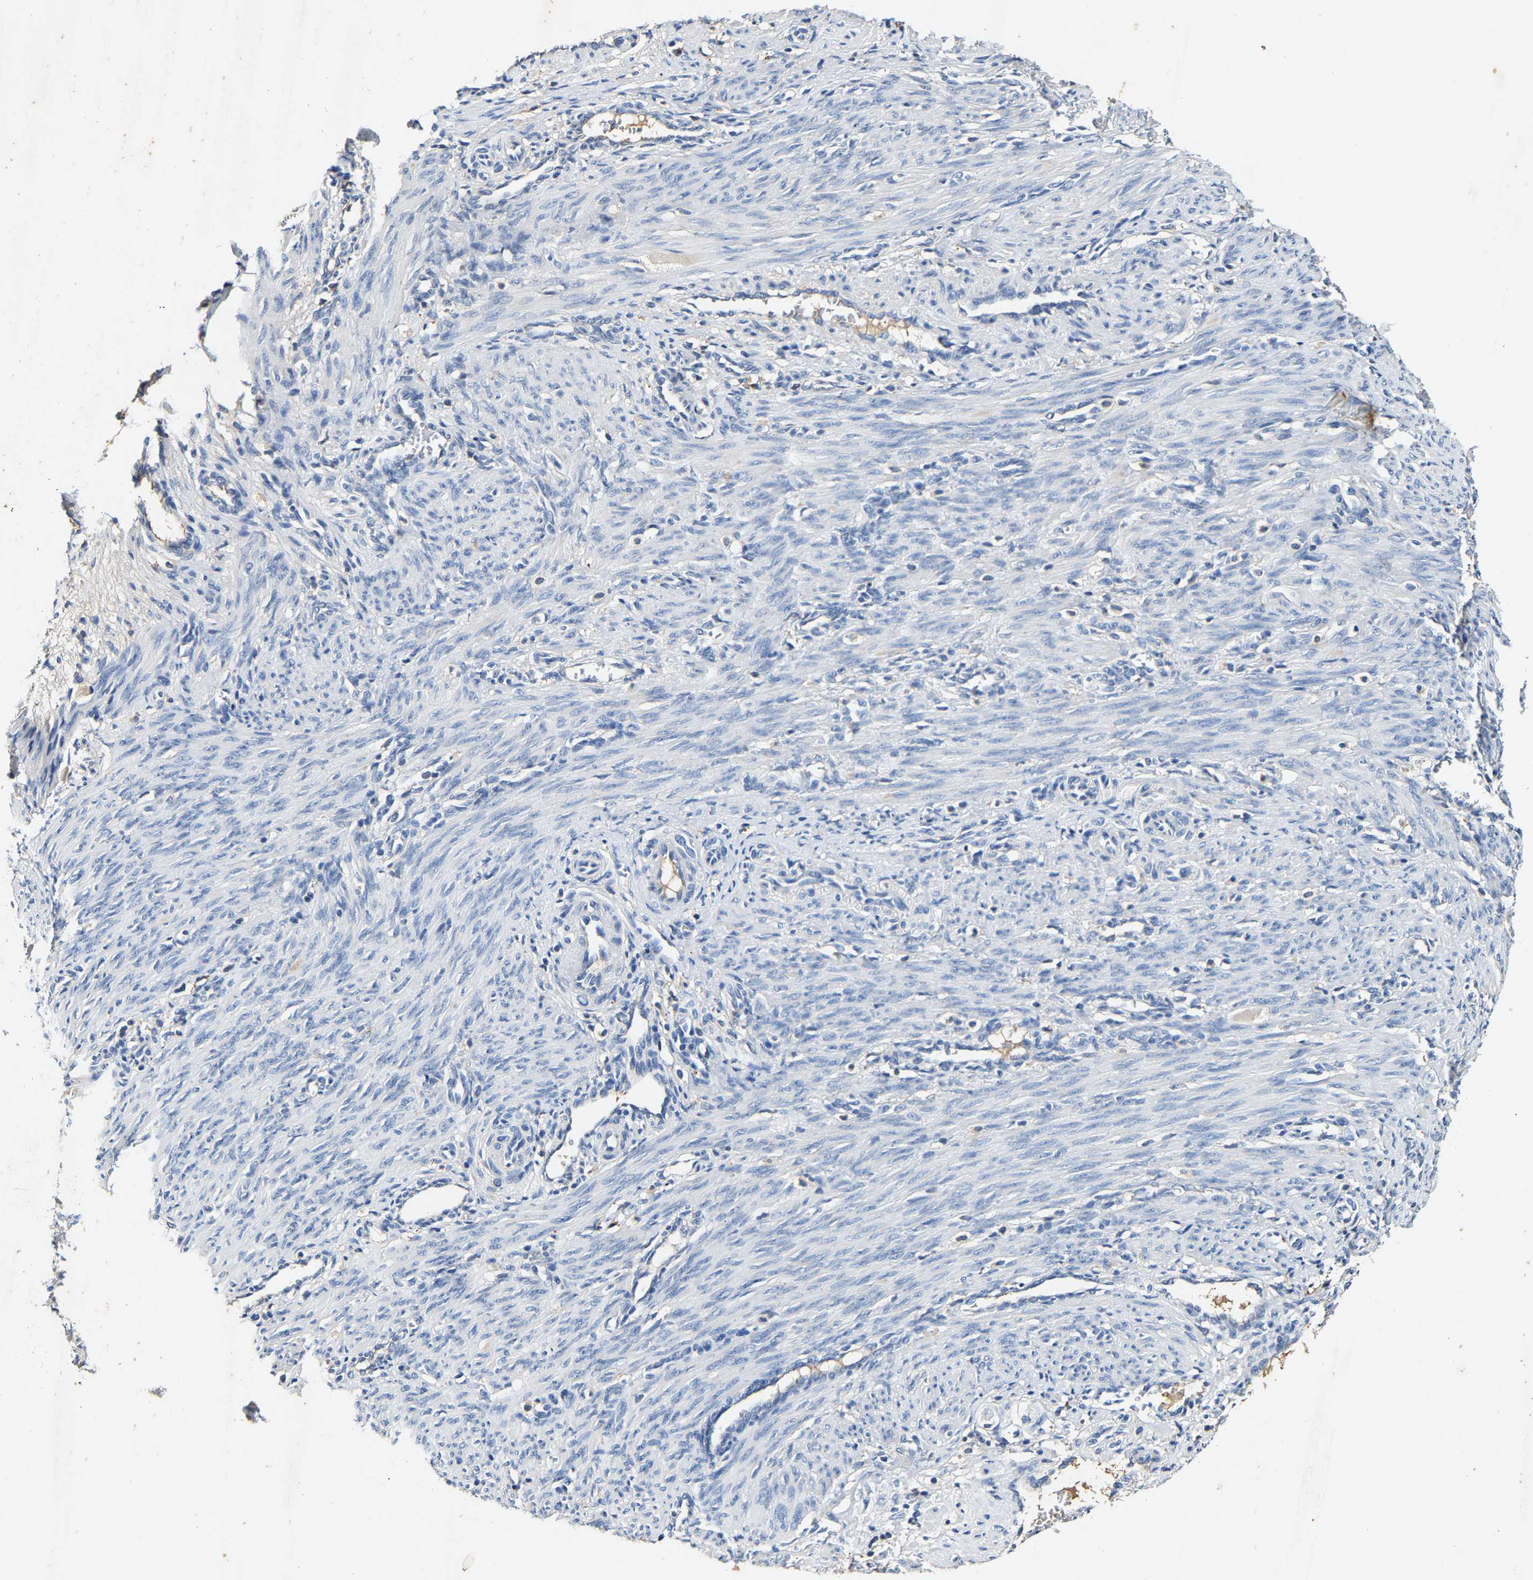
{"staining": {"intensity": "negative", "quantity": "none", "location": "none"}, "tissue": "smooth muscle", "cell_type": "Smooth muscle cells", "image_type": "normal", "snomed": [{"axis": "morphology", "description": "Normal tissue, NOS"}, {"axis": "topography", "description": "Endometrium"}], "caption": "Image shows no significant protein expression in smooth muscle cells of normal smooth muscle. (DAB (3,3'-diaminobenzidine) IHC visualized using brightfield microscopy, high magnification).", "gene": "SLCO2B1", "patient": {"sex": "female", "age": 33}}